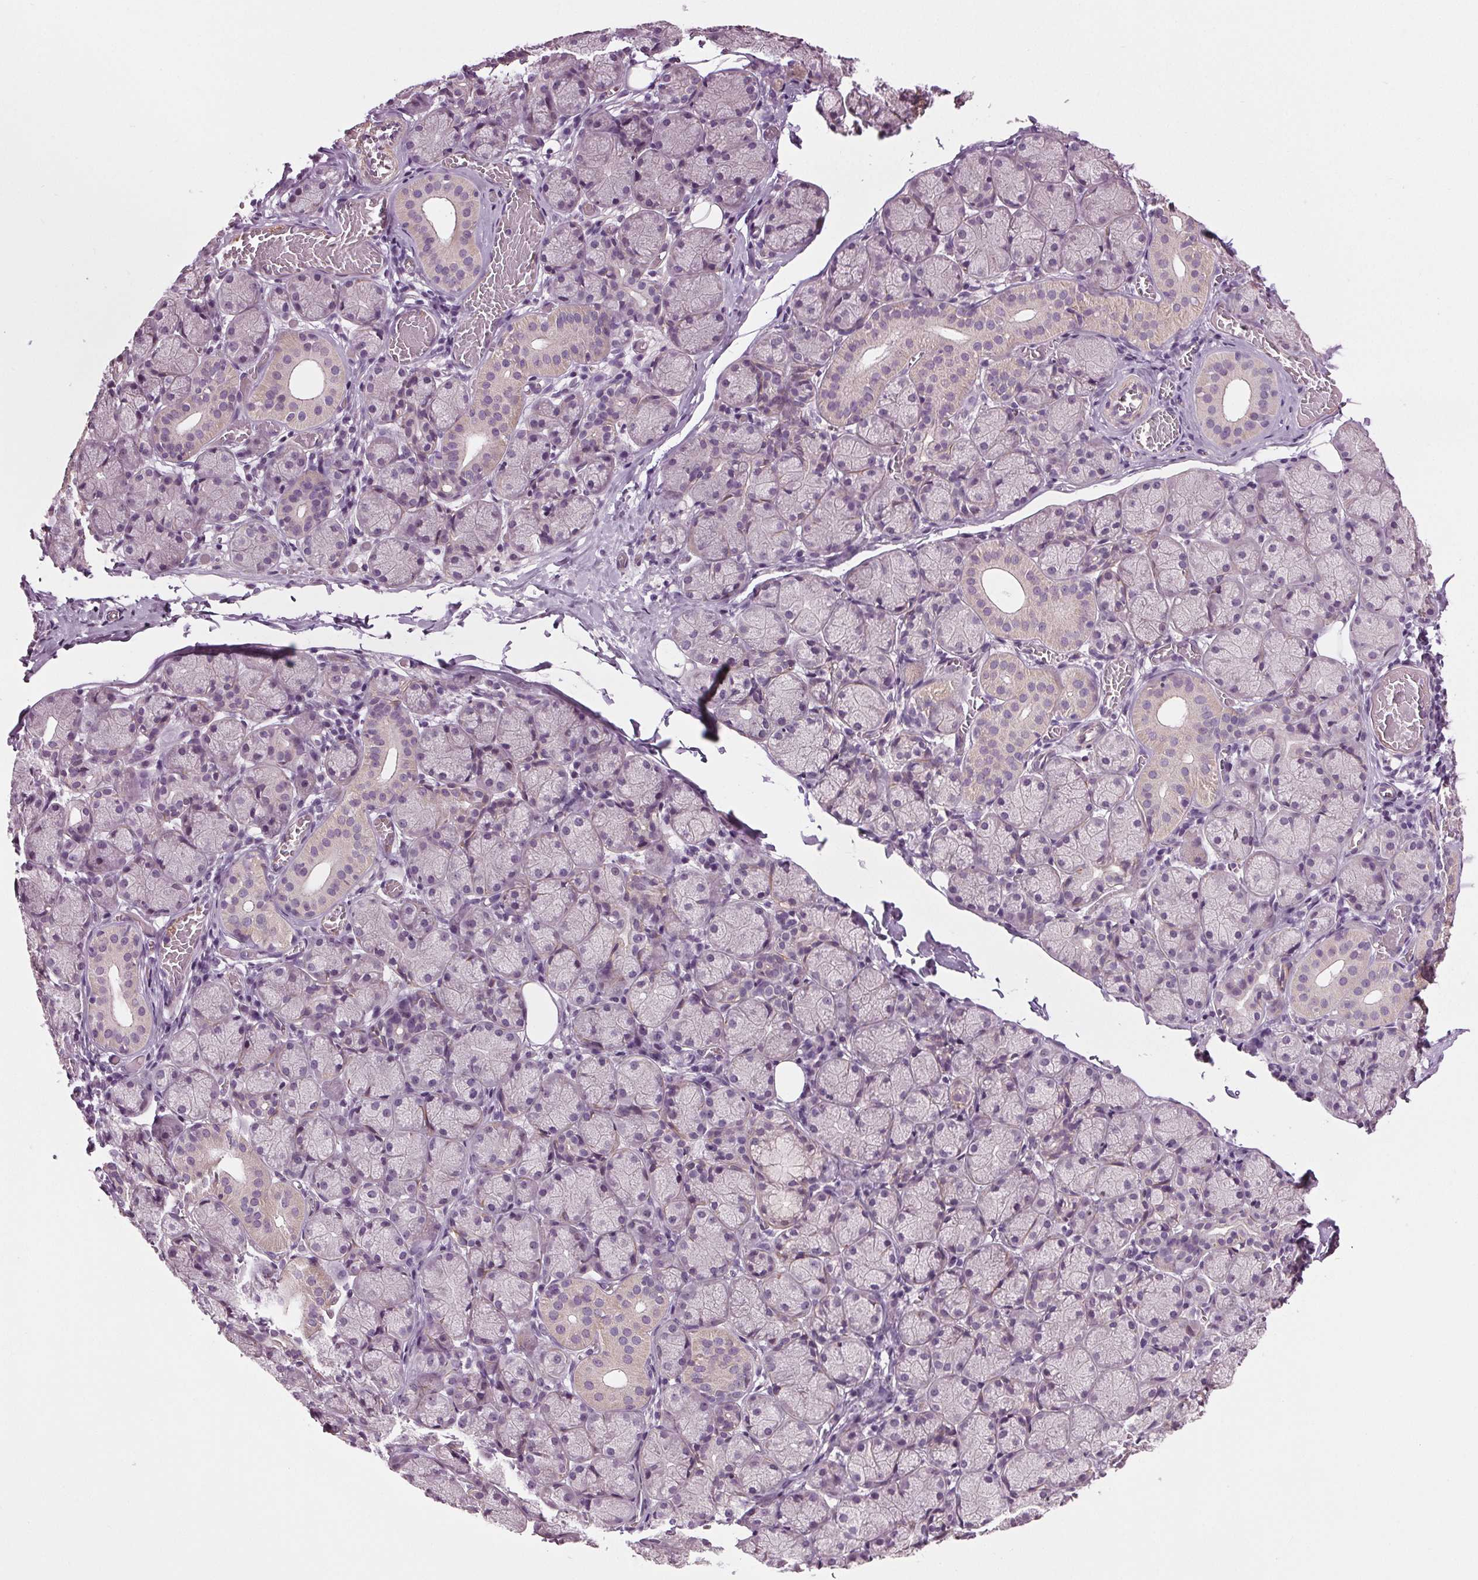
{"staining": {"intensity": "negative", "quantity": "none", "location": "none"}, "tissue": "salivary gland", "cell_type": "Glandular cells", "image_type": "normal", "snomed": [{"axis": "morphology", "description": "Normal tissue, NOS"}, {"axis": "topography", "description": "Salivary gland"}, {"axis": "topography", "description": "Peripheral nerve tissue"}], "caption": "Immunohistochemistry of normal human salivary gland exhibits no expression in glandular cells. (Stains: DAB IHC with hematoxylin counter stain, Microscopy: brightfield microscopy at high magnification).", "gene": "RASA1", "patient": {"sex": "female", "age": 24}}